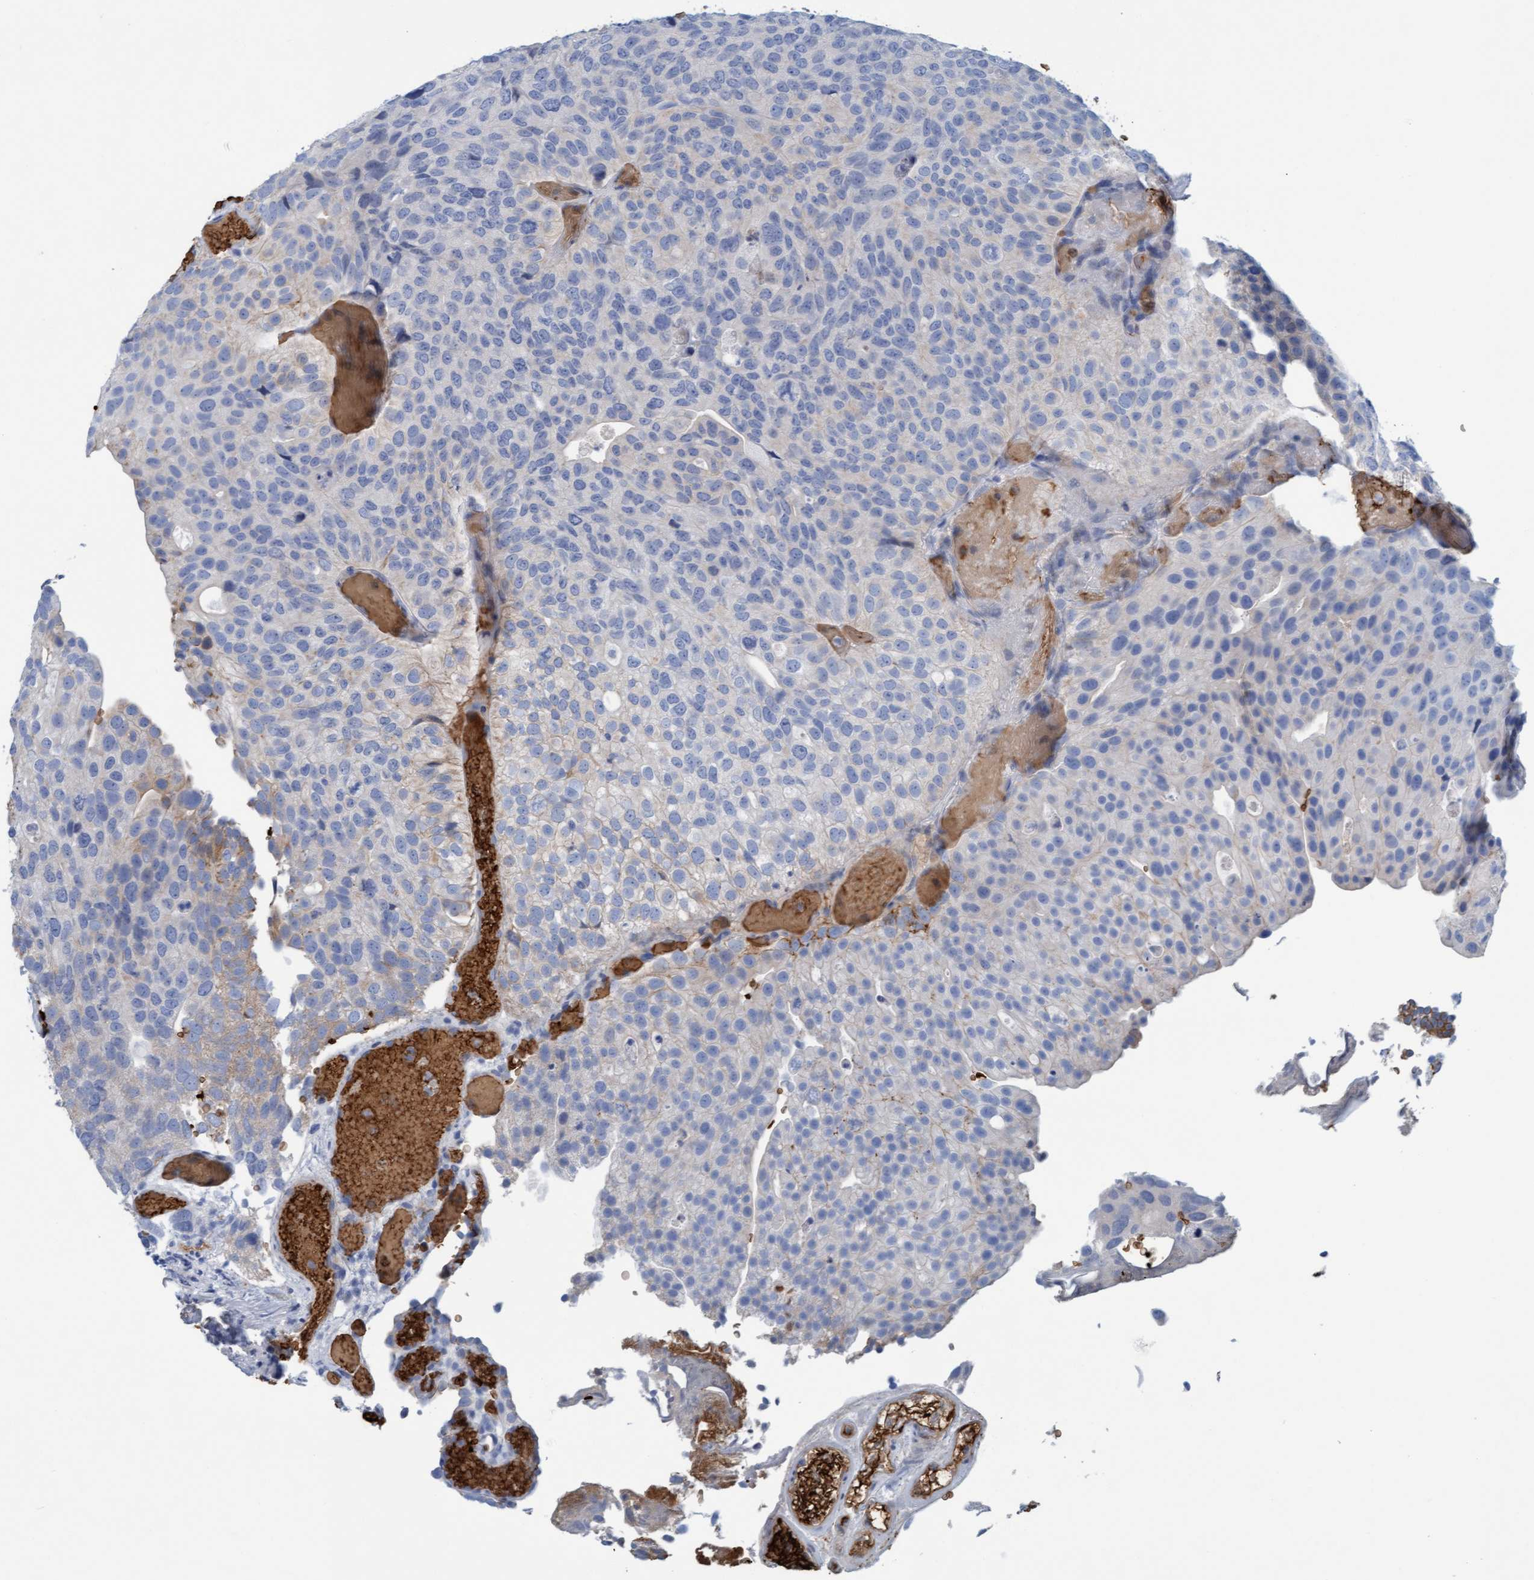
{"staining": {"intensity": "negative", "quantity": "none", "location": "none"}, "tissue": "urothelial cancer", "cell_type": "Tumor cells", "image_type": "cancer", "snomed": [{"axis": "morphology", "description": "Urothelial carcinoma, Low grade"}, {"axis": "topography", "description": "Urinary bladder"}], "caption": "Immunohistochemistry (IHC) photomicrograph of human urothelial carcinoma (low-grade) stained for a protein (brown), which exhibits no expression in tumor cells.", "gene": "P2RX5", "patient": {"sex": "male", "age": 78}}